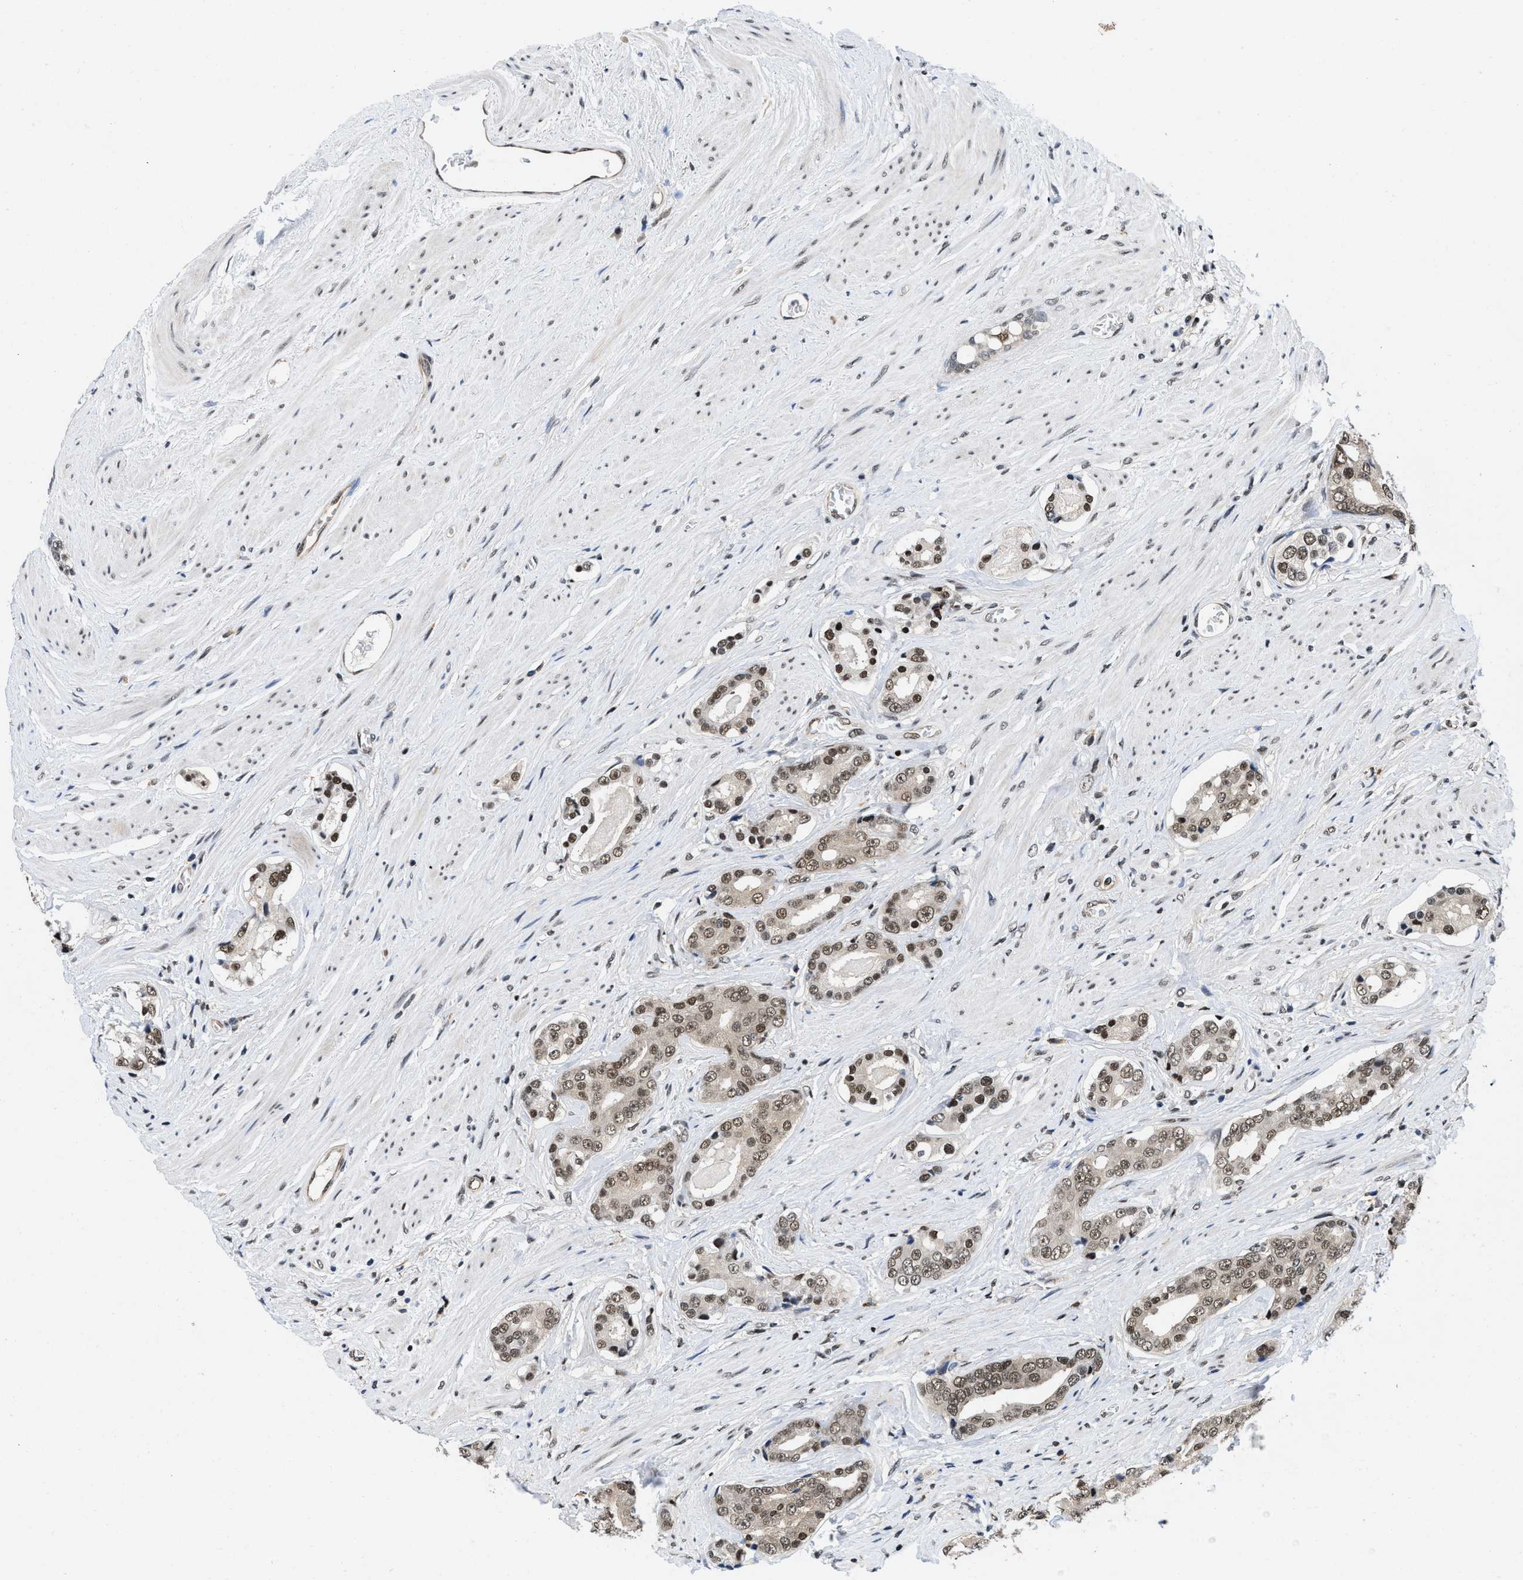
{"staining": {"intensity": "moderate", "quantity": ">75%", "location": "nuclear"}, "tissue": "prostate cancer", "cell_type": "Tumor cells", "image_type": "cancer", "snomed": [{"axis": "morphology", "description": "Adenocarcinoma, High grade"}, {"axis": "topography", "description": "Prostate"}], "caption": "High-grade adenocarcinoma (prostate) stained with immunohistochemistry displays moderate nuclear staining in approximately >75% of tumor cells.", "gene": "SAFB", "patient": {"sex": "male", "age": 71}}